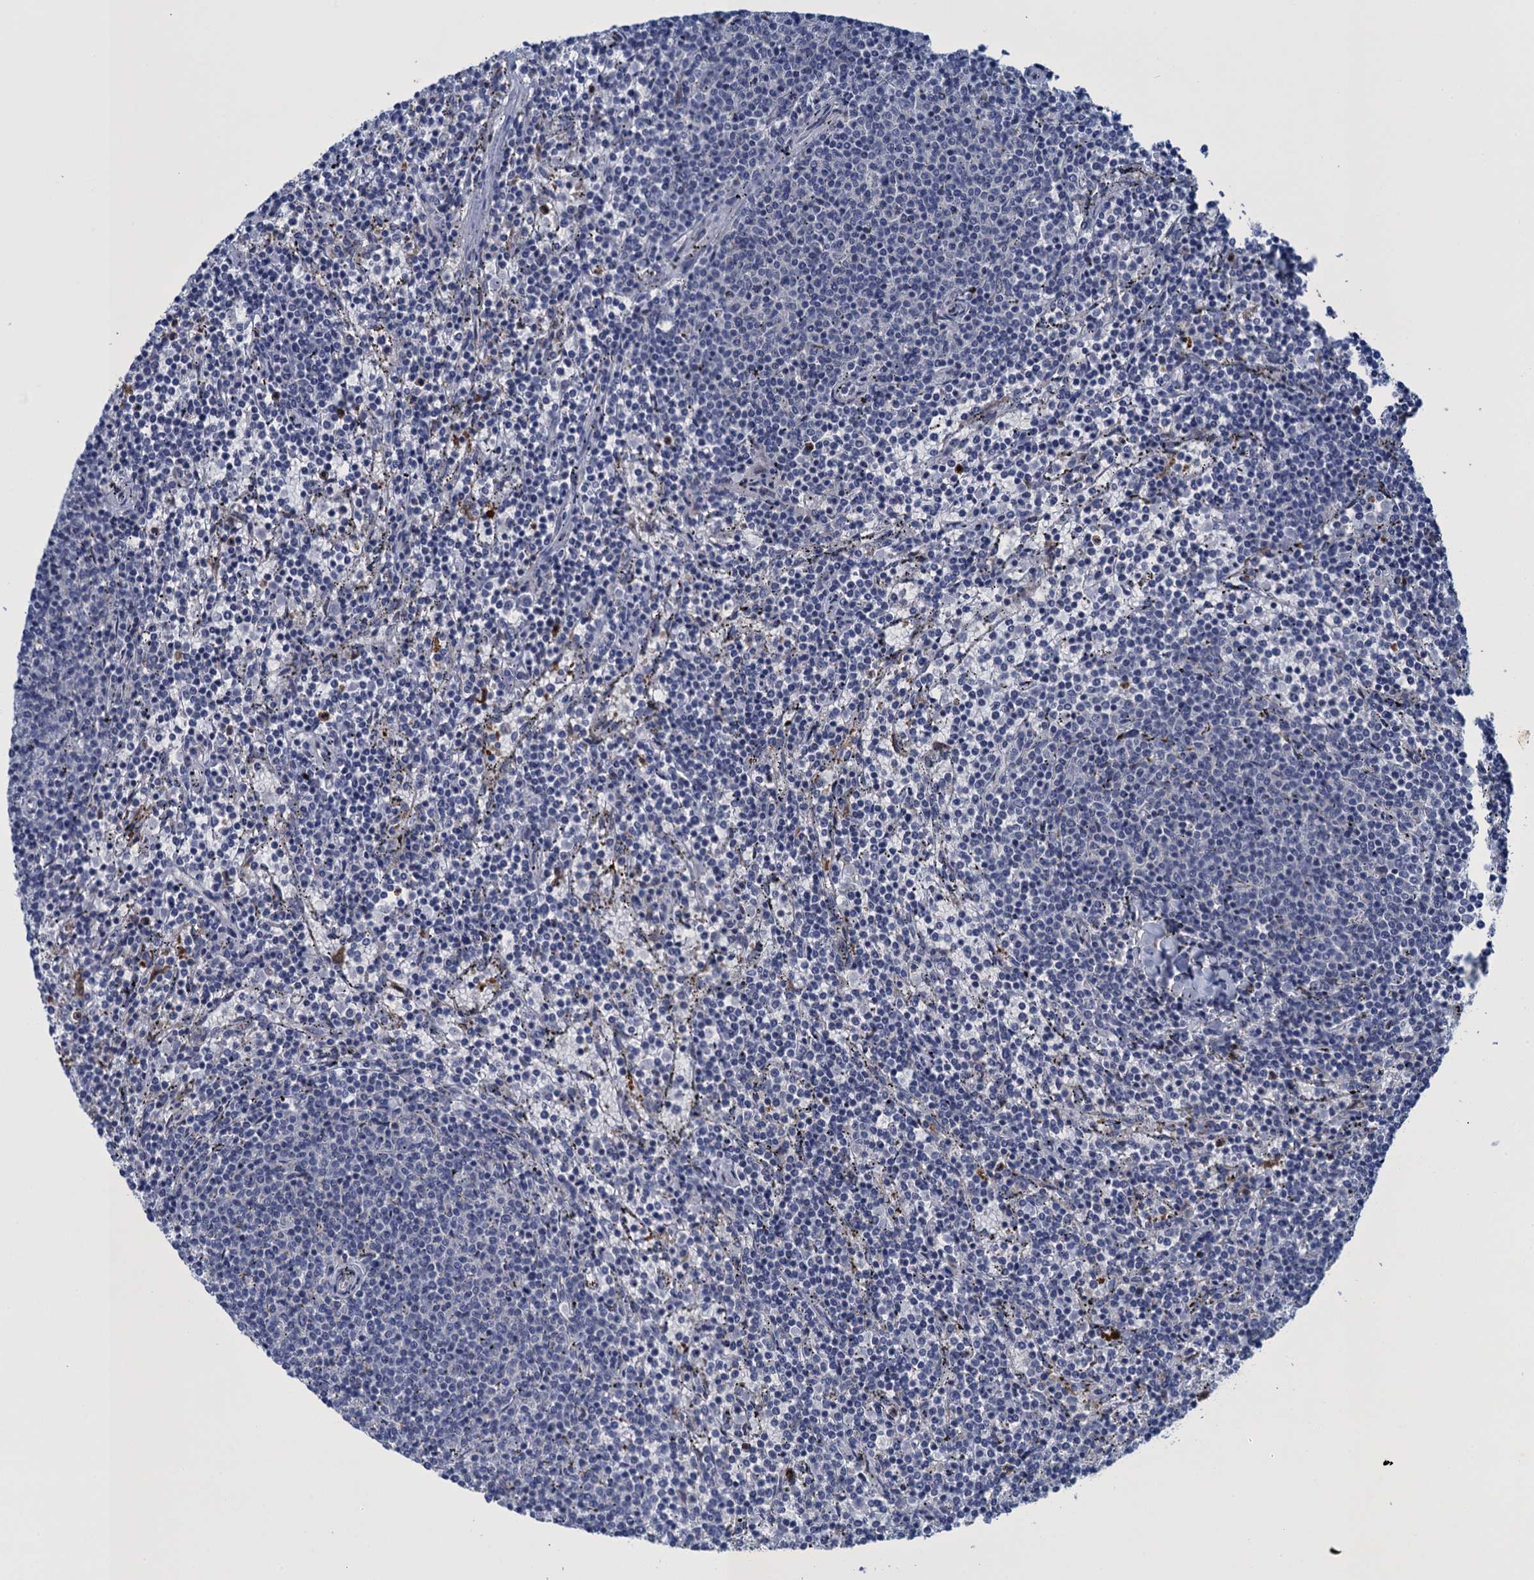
{"staining": {"intensity": "negative", "quantity": "none", "location": "none"}, "tissue": "lymphoma", "cell_type": "Tumor cells", "image_type": "cancer", "snomed": [{"axis": "morphology", "description": "Malignant lymphoma, non-Hodgkin's type, Low grade"}, {"axis": "topography", "description": "Spleen"}], "caption": "A photomicrograph of lymphoma stained for a protein displays no brown staining in tumor cells. (IHC, brightfield microscopy, high magnification).", "gene": "SCEL", "patient": {"sex": "female", "age": 50}}